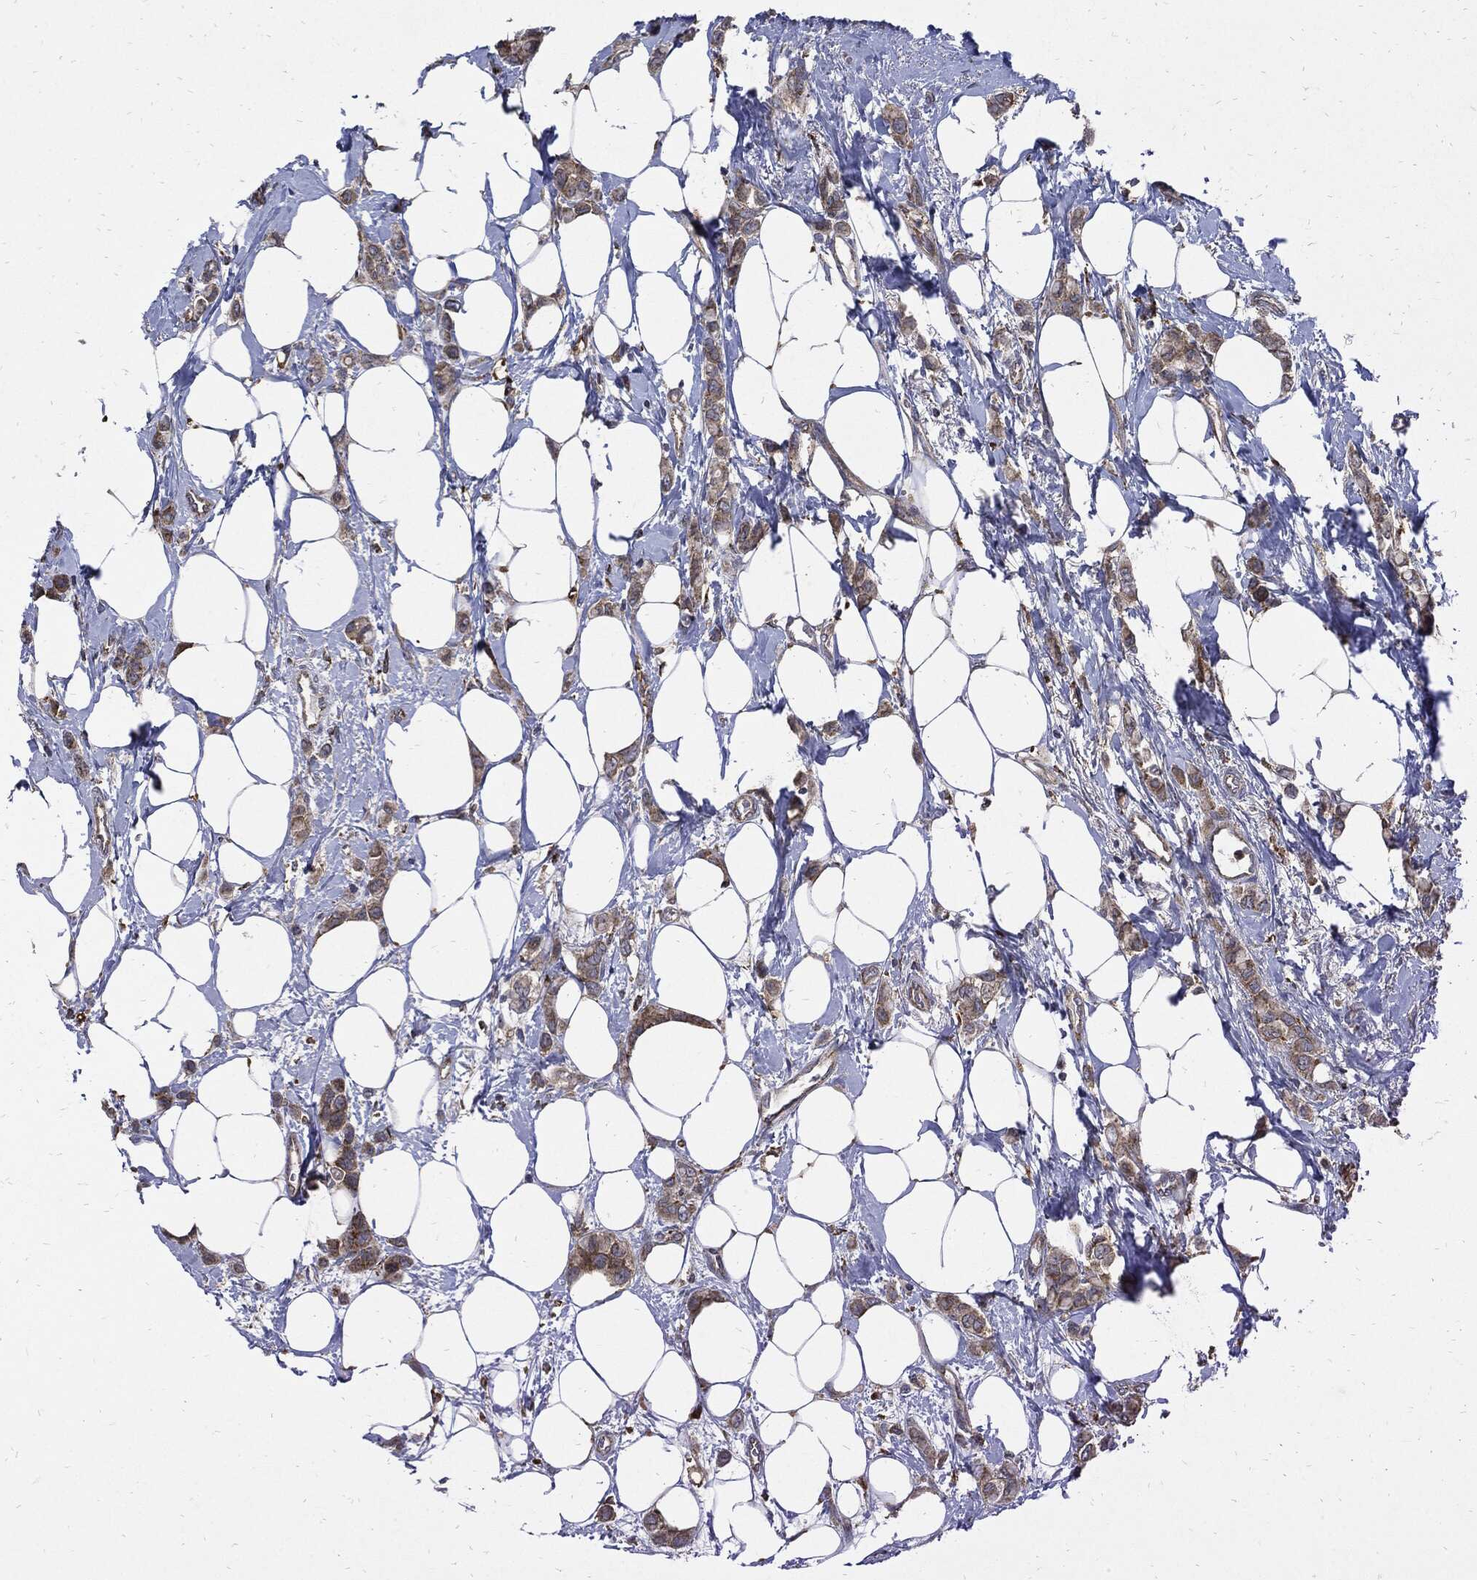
{"staining": {"intensity": "moderate", "quantity": "25%-75%", "location": "cytoplasmic/membranous"}, "tissue": "breast cancer", "cell_type": "Tumor cells", "image_type": "cancer", "snomed": [{"axis": "morphology", "description": "Lobular carcinoma"}, {"axis": "topography", "description": "Breast"}], "caption": "Tumor cells show medium levels of moderate cytoplasmic/membranous staining in about 25%-75% of cells in human breast cancer. (brown staining indicates protein expression, while blue staining denotes nuclei).", "gene": "SLC31A2", "patient": {"sex": "female", "age": 66}}